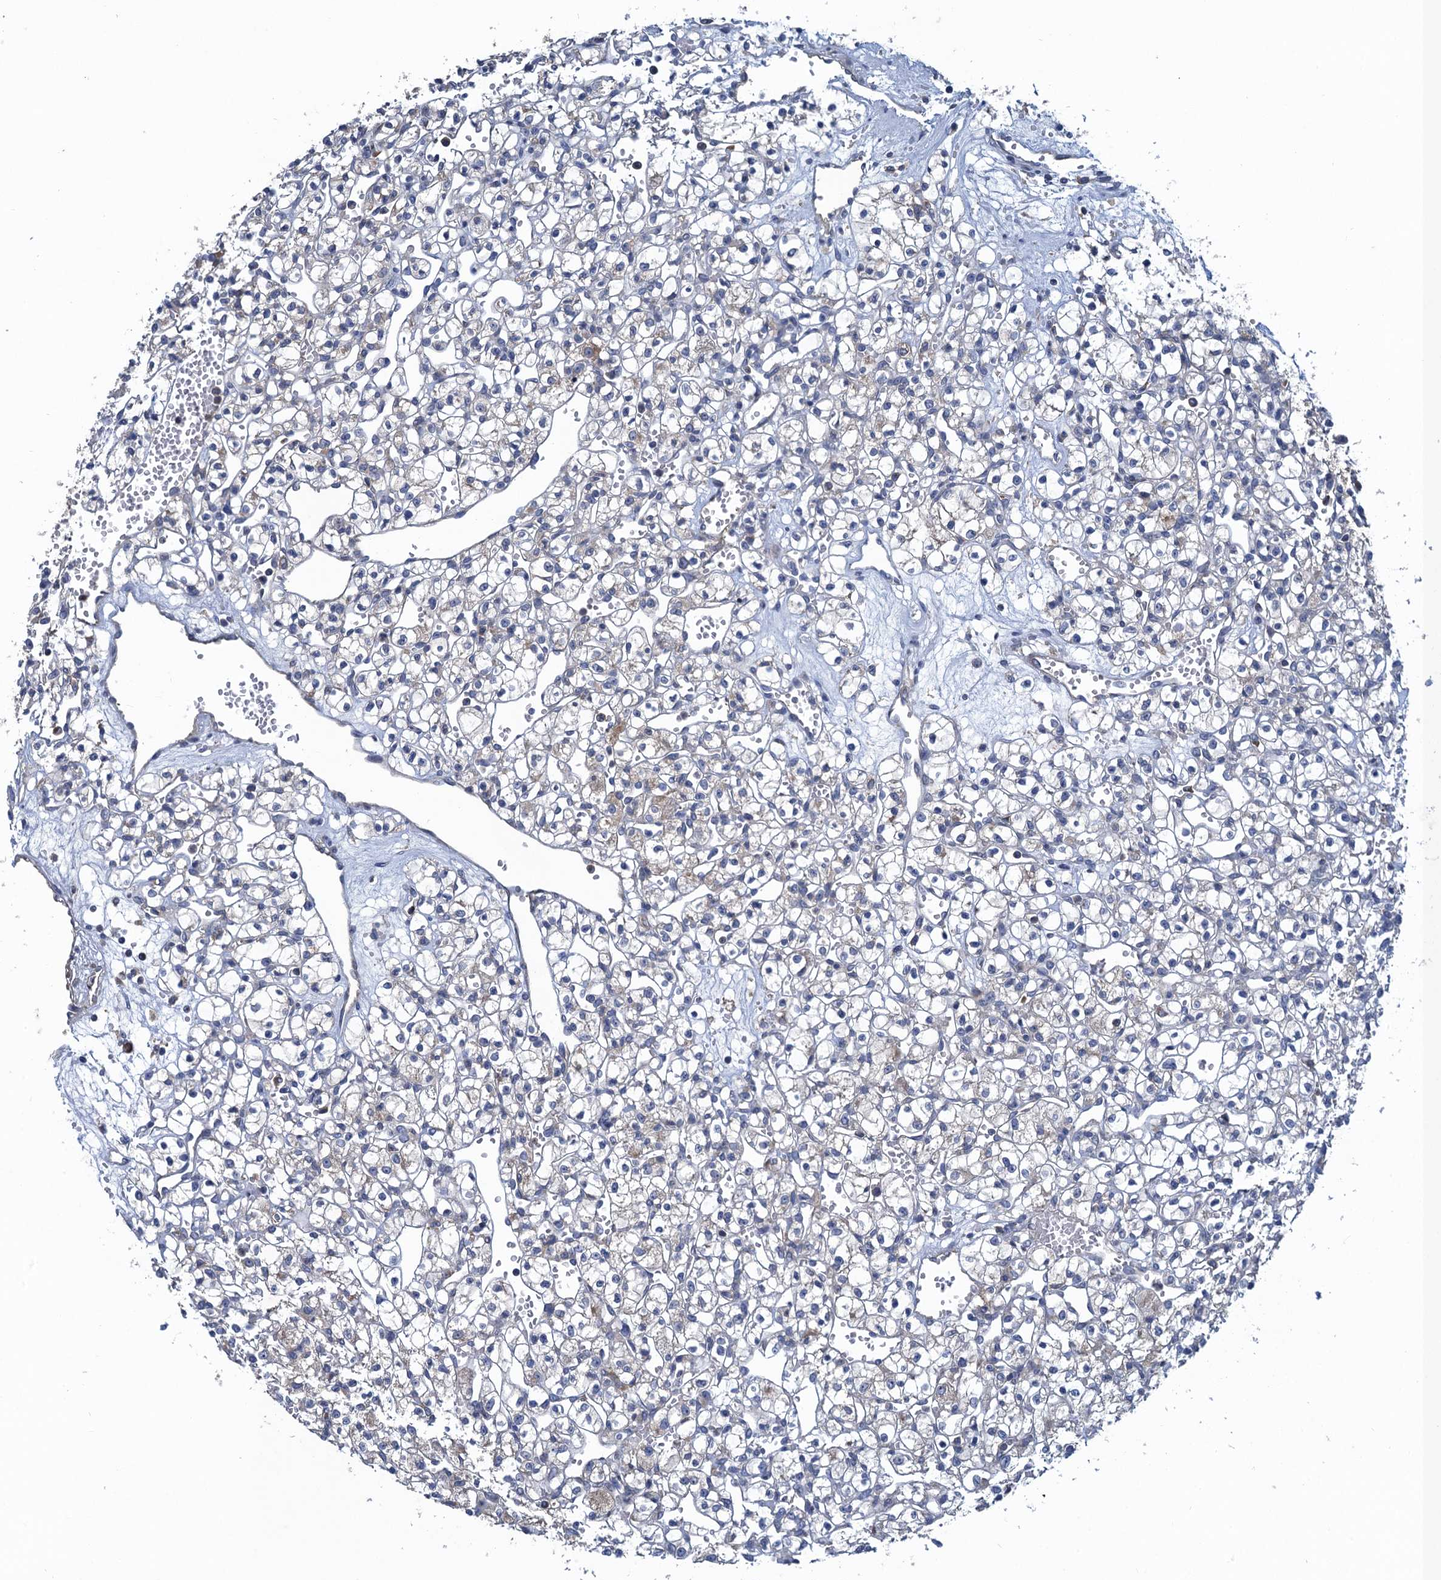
{"staining": {"intensity": "negative", "quantity": "none", "location": "none"}, "tissue": "renal cancer", "cell_type": "Tumor cells", "image_type": "cancer", "snomed": [{"axis": "morphology", "description": "Adenocarcinoma, NOS"}, {"axis": "topography", "description": "Kidney"}], "caption": "The immunohistochemistry photomicrograph has no significant positivity in tumor cells of renal adenocarcinoma tissue.", "gene": "SNAP29", "patient": {"sex": "female", "age": 59}}